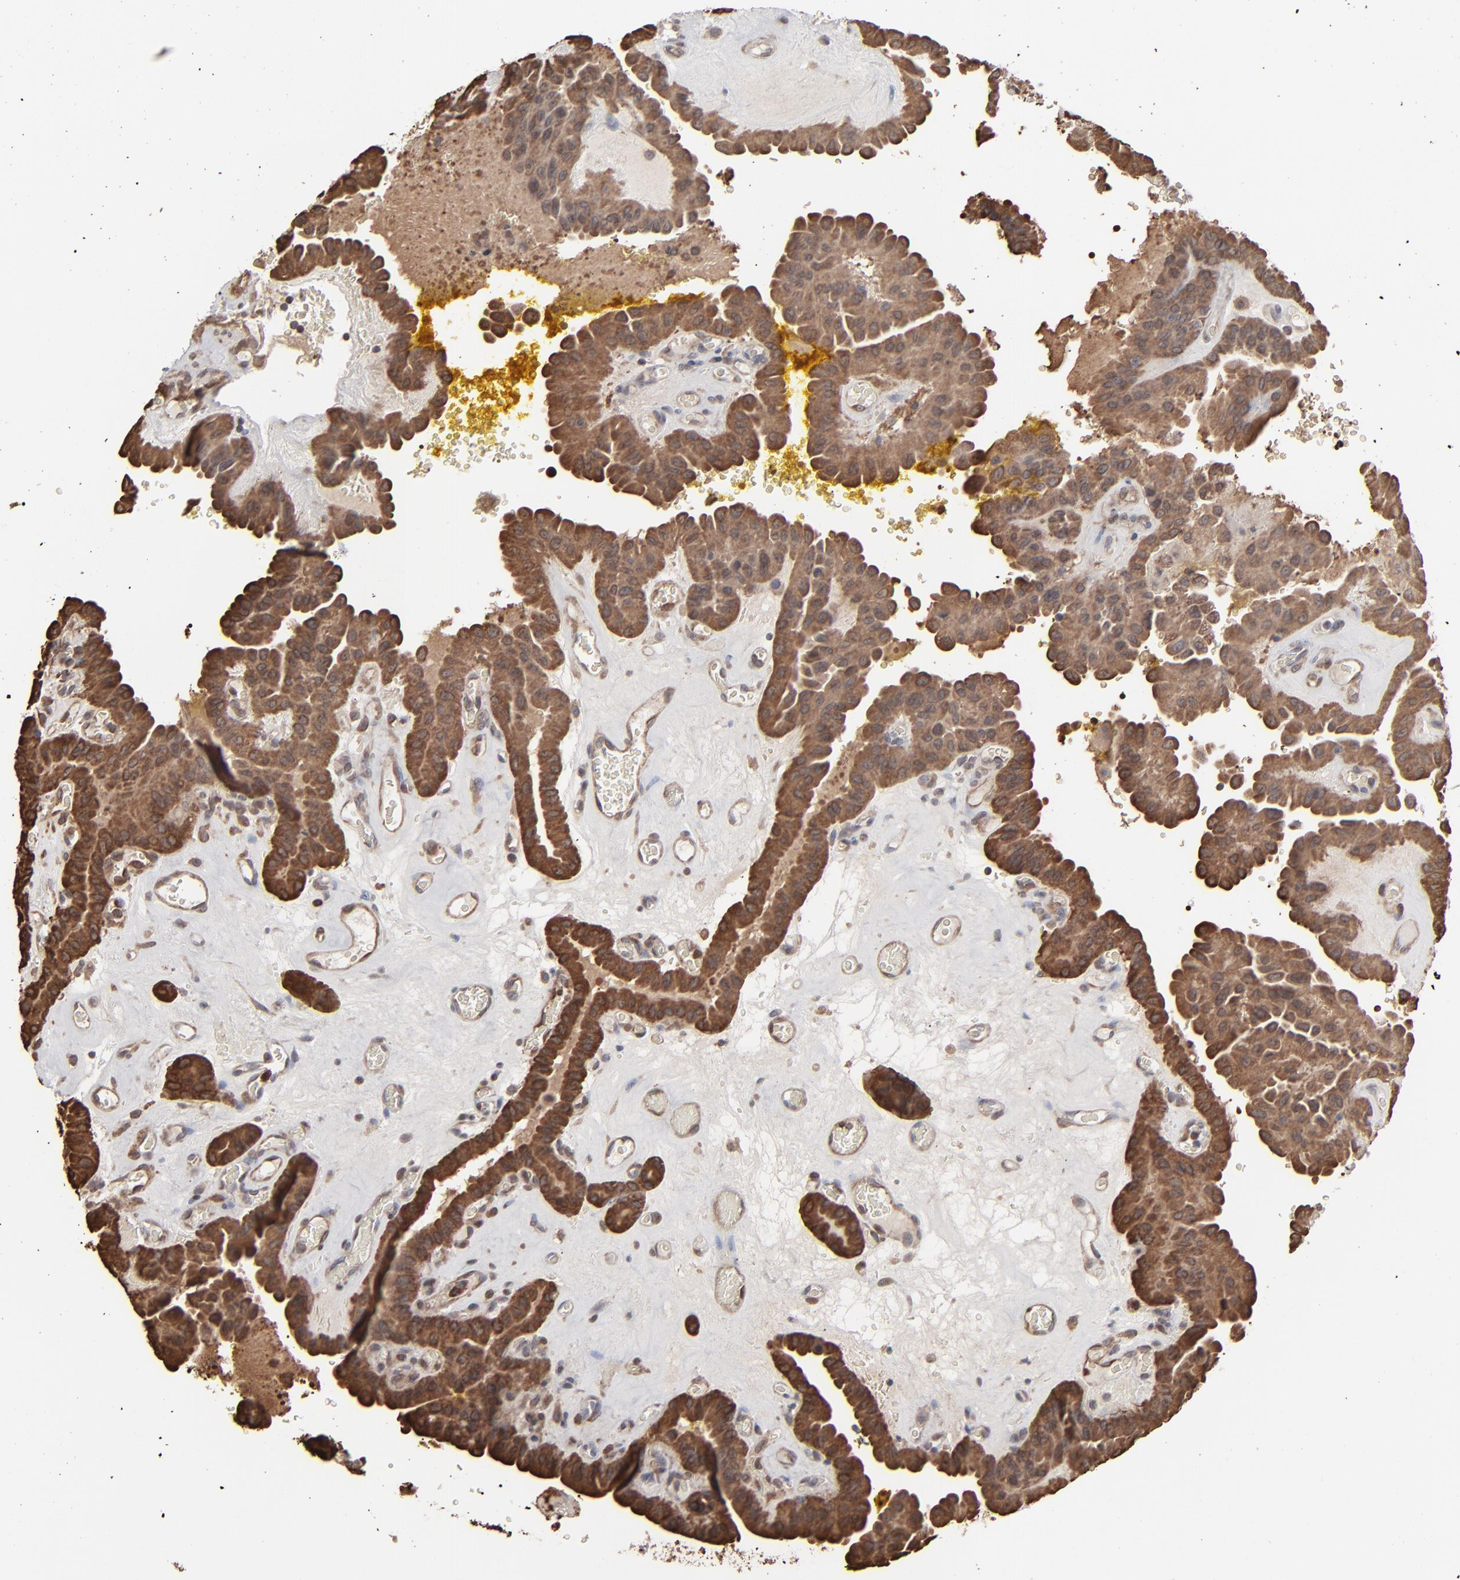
{"staining": {"intensity": "strong", "quantity": ">75%", "location": "cytoplasmic/membranous"}, "tissue": "thyroid cancer", "cell_type": "Tumor cells", "image_type": "cancer", "snomed": [{"axis": "morphology", "description": "Papillary adenocarcinoma, NOS"}, {"axis": "topography", "description": "Thyroid gland"}], "caption": "Protein positivity by immunohistochemistry (IHC) exhibits strong cytoplasmic/membranous staining in about >75% of tumor cells in papillary adenocarcinoma (thyroid).", "gene": "NME1-NME2", "patient": {"sex": "male", "age": 87}}